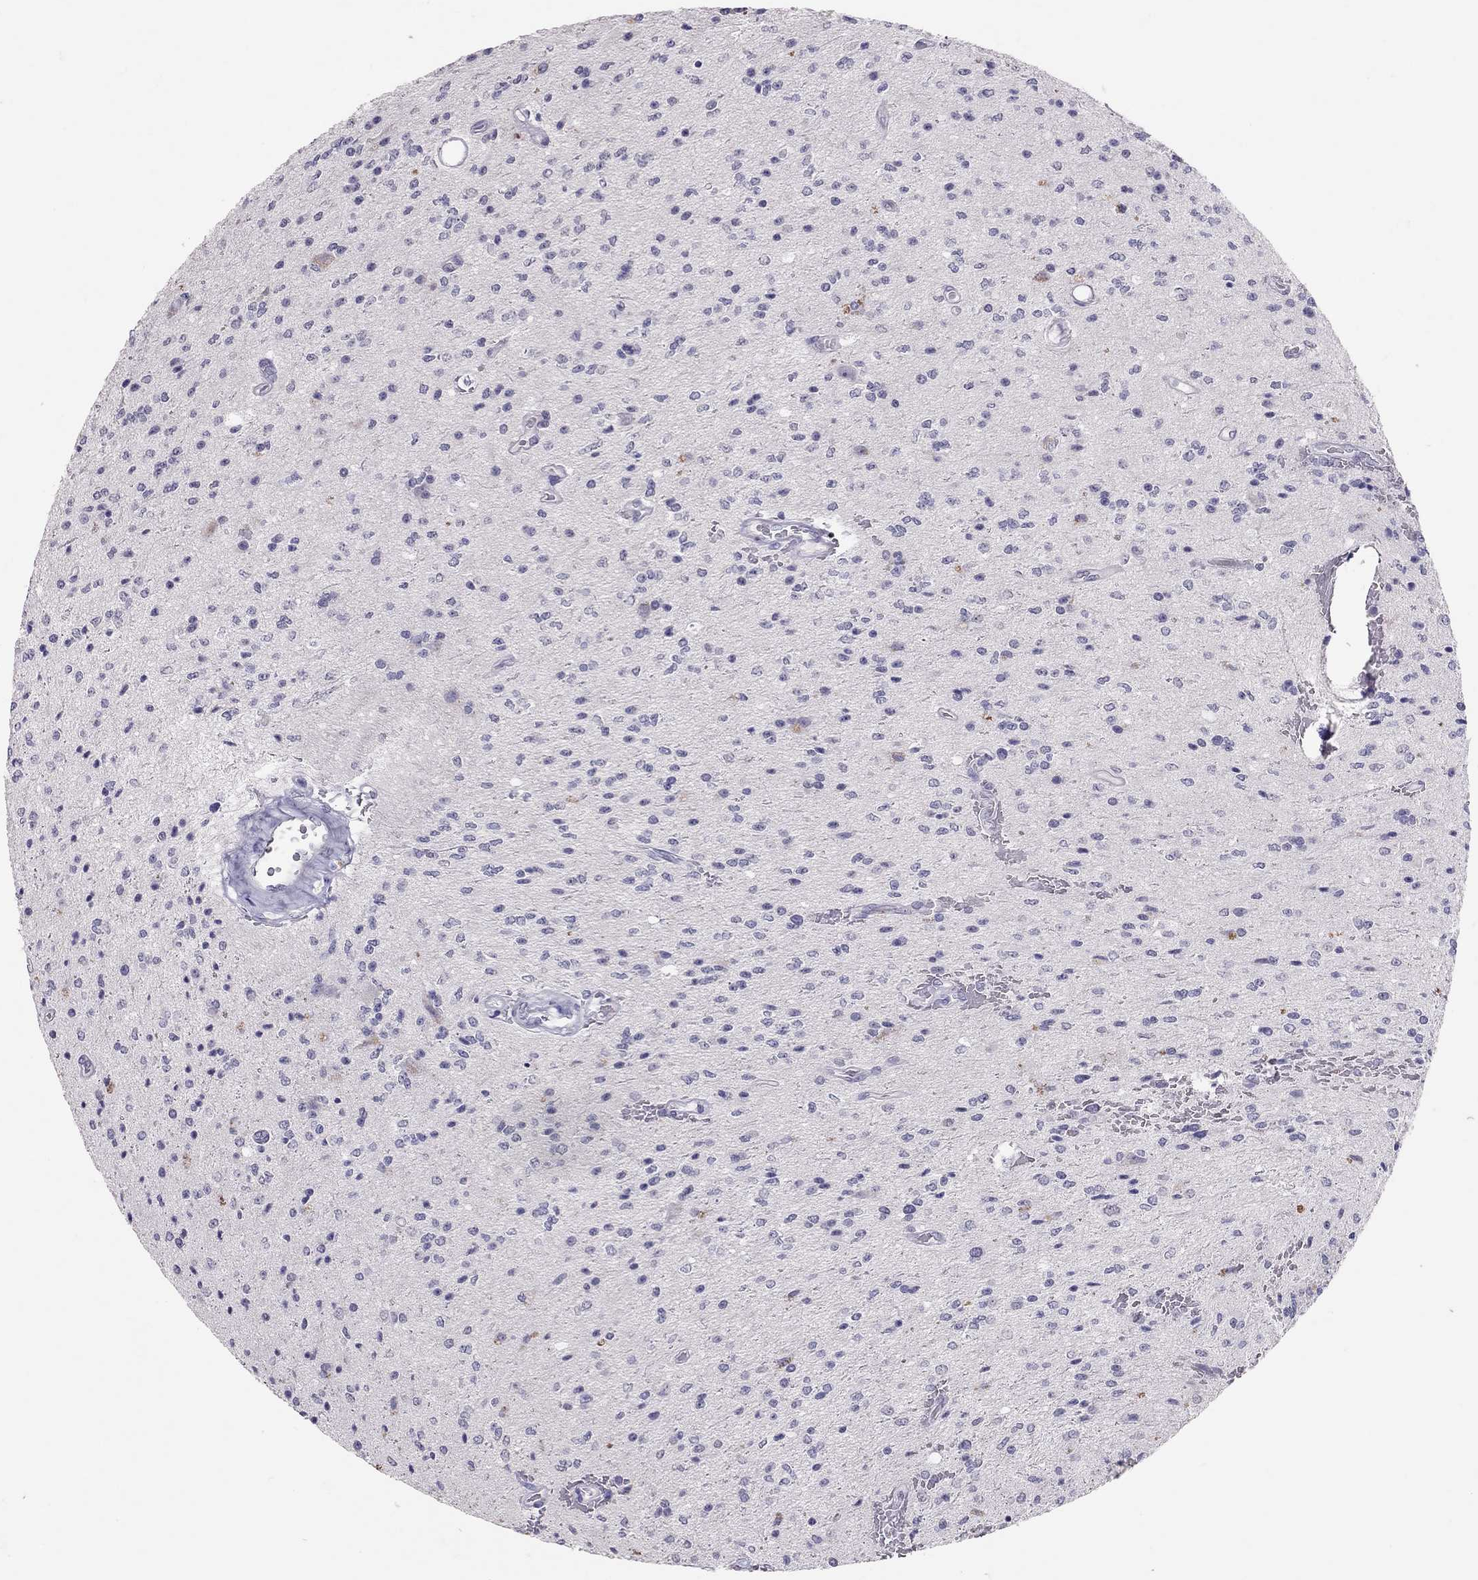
{"staining": {"intensity": "negative", "quantity": "none", "location": "none"}, "tissue": "glioma", "cell_type": "Tumor cells", "image_type": "cancer", "snomed": [{"axis": "morphology", "description": "Glioma, malignant, Low grade"}, {"axis": "topography", "description": "Brain"}], "caption": "Immunohistochemistry micrograph of malignant glioma (low-grade) stained for a protein (brown), which demonstrates no expression in tumor cells.", "gene": "PSMB11", "patient": {"sex": "male", "age": 67}}